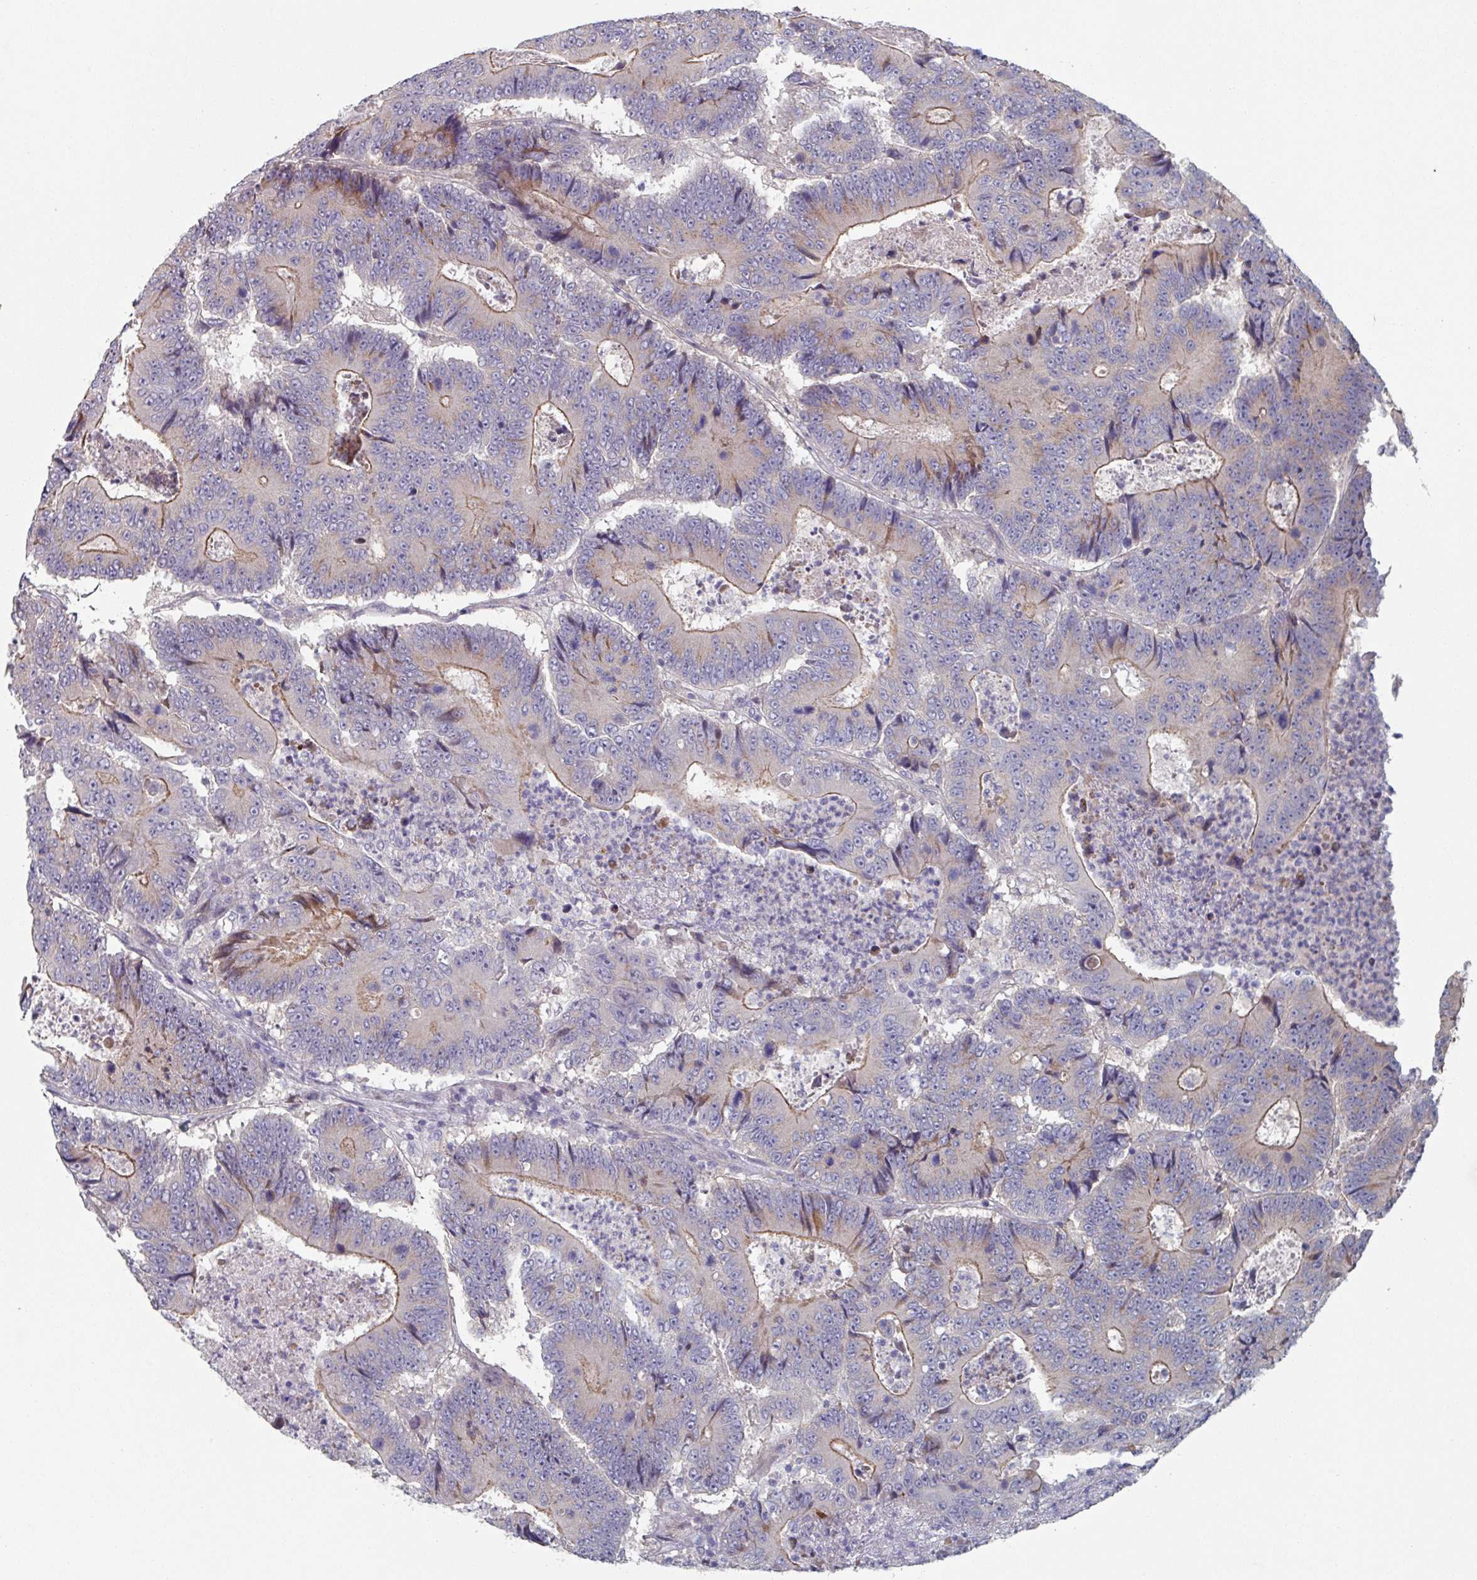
{"staining": {"intensity": "moderate", "quantity": "25%-75%", "location": "cytoplasmic/membranous"}, "tissue": "colorectal cancer", "cell_type": "Tumor cells", "image_type": "cancer", "snomed": [{"axis": "morphology", "description": "Adenocarcinoma, NOS"}, {"axis": "topography", "description": "Colon"}], "caption": "Immunohistochemical staining of colorectal adenocarcinoma demonstrates medium levels of moderate cytoplasmic/membranous positivity in about 25%-75% of tumor cells. The protein of interest is shown in brown color, while the nuclei are stained blue.", "gene": "EFL1", "patient": {"sex": "male", "age": 83}}